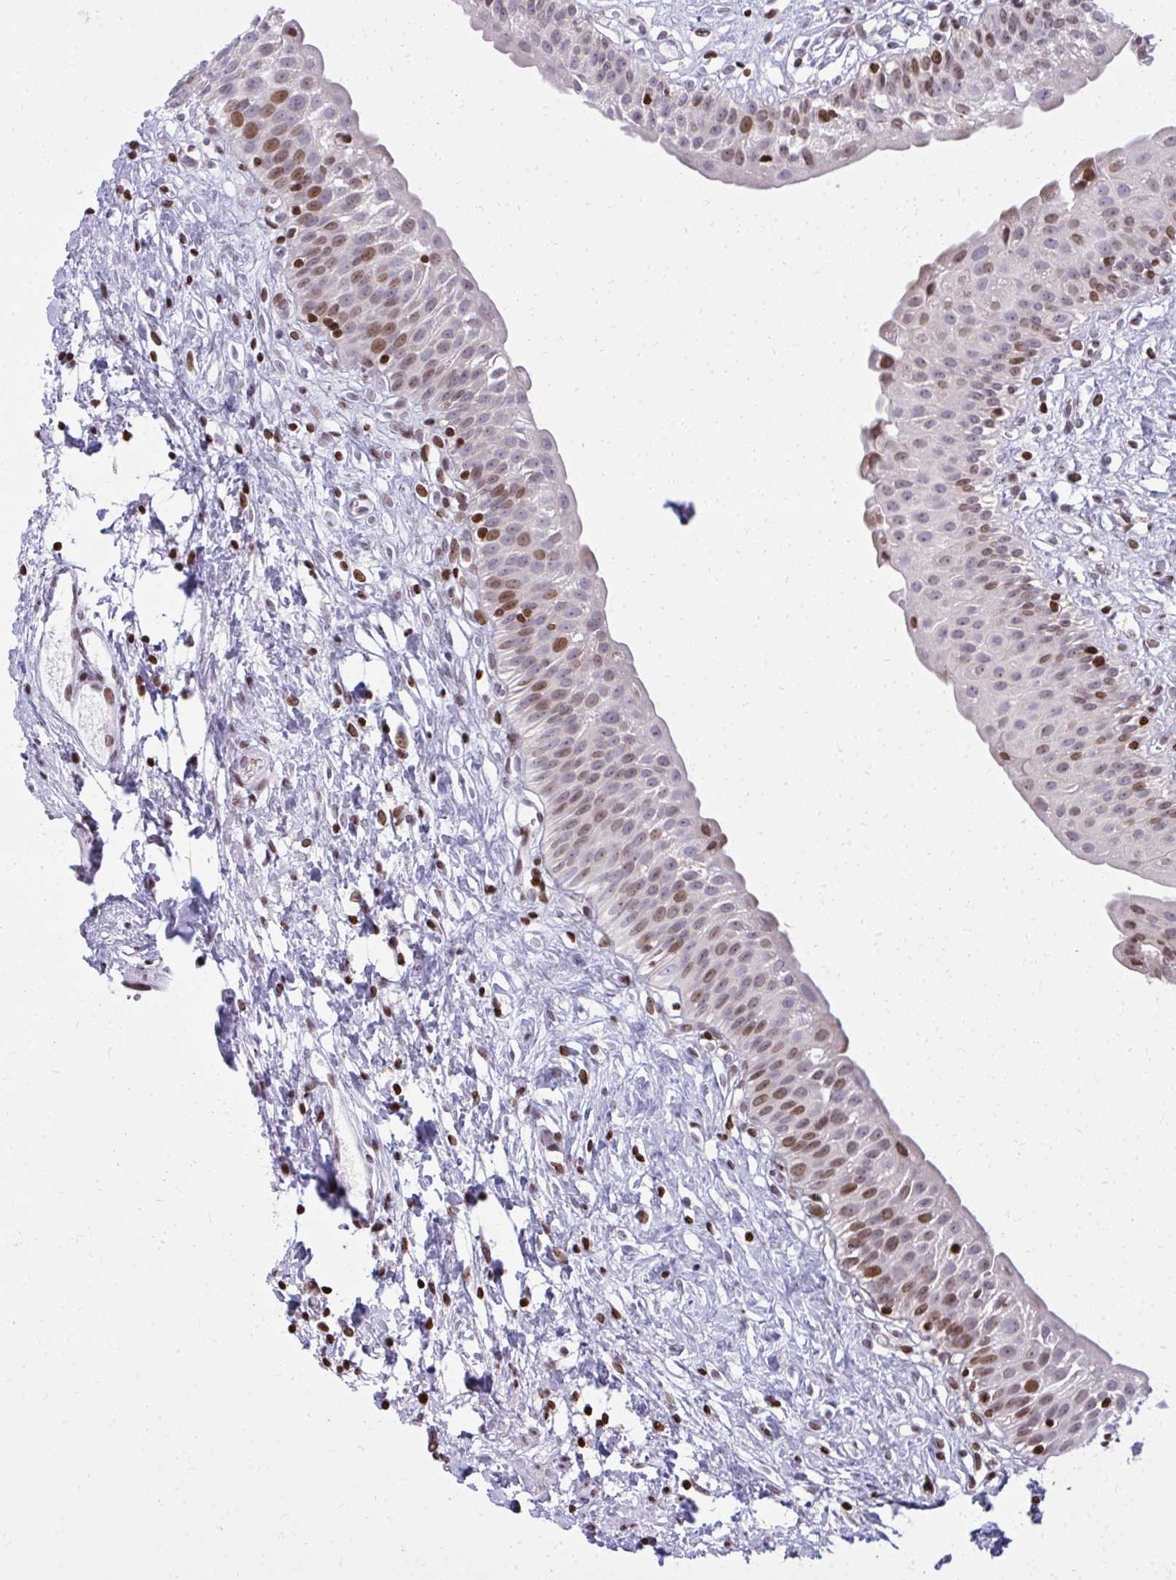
{"staining": {"intensity": "moderate", "quantity": ">75%", "location": "nuclear"}, "tissue": "urinary bladder", "cell_type": "Urothelial cells", "image_type": "normal", "snomed": [{"axis": "morphology", "description": "Normal tissue, NOS"}, {"axis": "topography", "description": "Urinary bladder"}], "caption": "Immunohistochemical staining of benign urinary bladder exhibits moderate nuclear protein expression in about >75% of urothelial cells. Immunohistochemistry (ihc) stains the protein in brown and the nuclei are stained blue.", "gene": "AP5M1", "patient": {"sex": "male", "age": 51}}